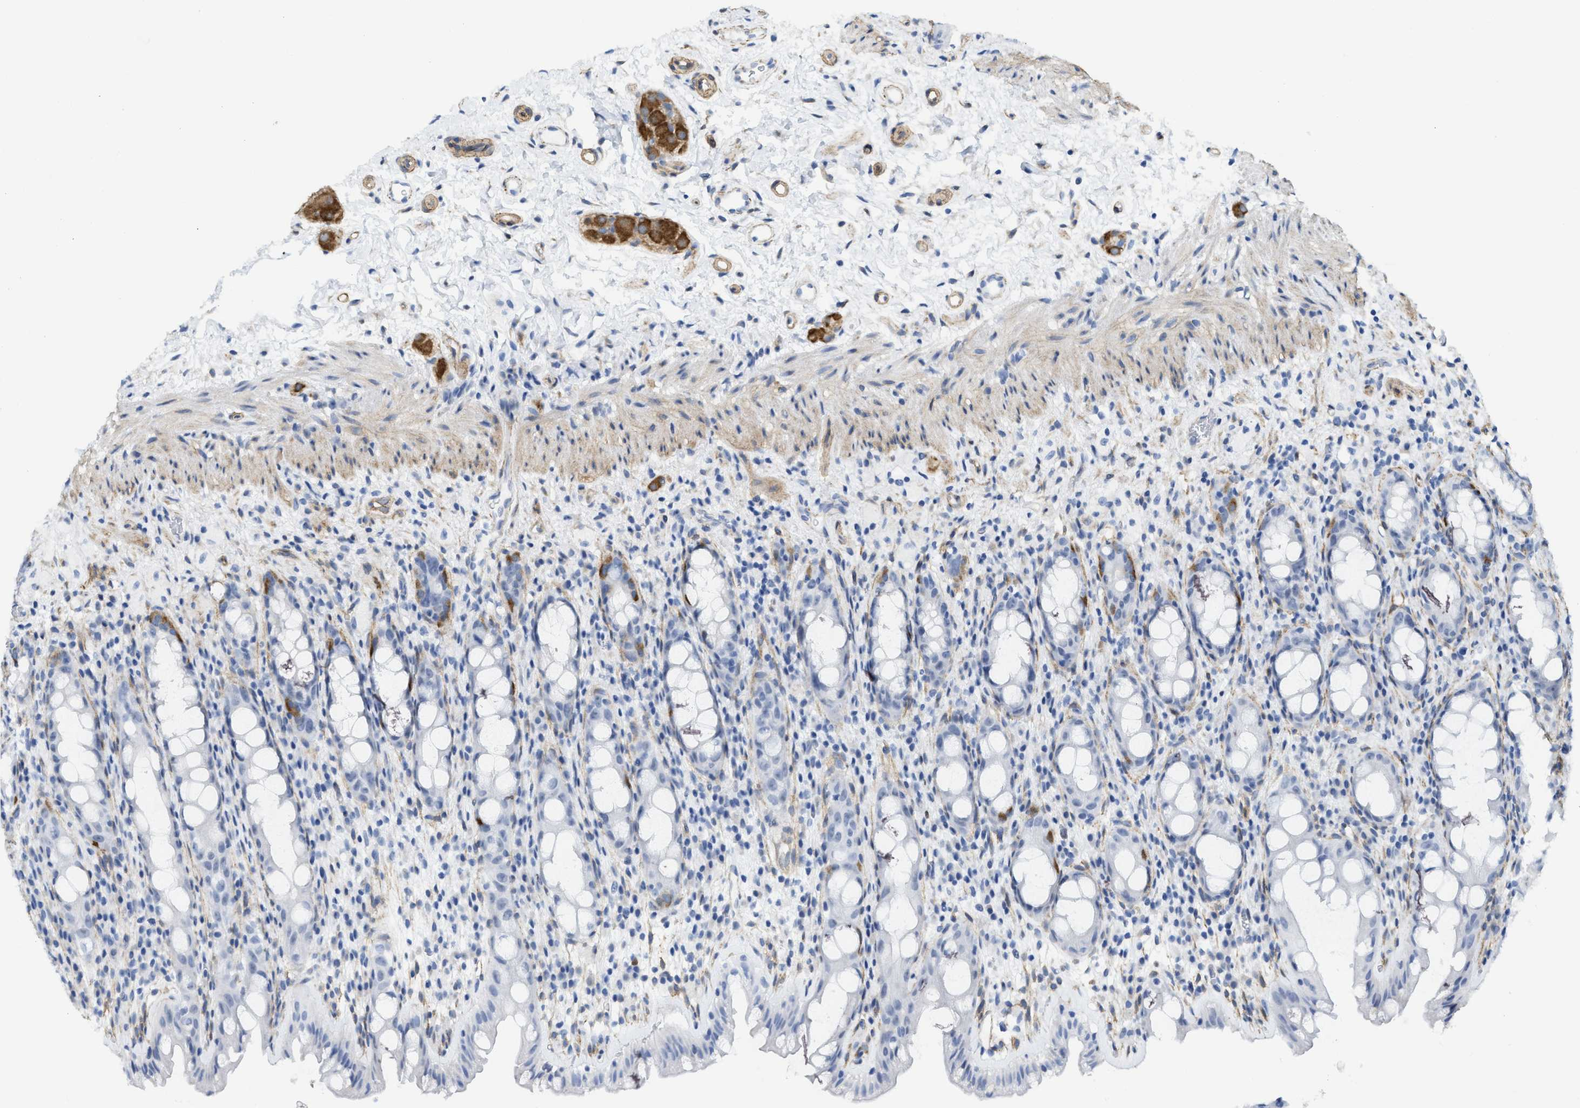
{"staining": {"intensity": "negative", "quantity": "none", "location": "none"}, "tissue": "rectum", "cell_type": "Glandular cells", "image_type": "normal", "snomed": [{"axis": "morphology", "description": "Normal tissue, NOS"}, {"axis": "topography", "description": "Rectum"}], "caption": "High power microscopy photomicrograph of an IHC photomicrograph of unremarkable rectum, revealing no significant positivity in glandular cells. (DAB (3,3'-diaminobenzidine) immunohistochemistry visualized using brightfield microscopy, high magnification).", "gene": "TUB", "patient": {"sex": "male", "age": 44}}